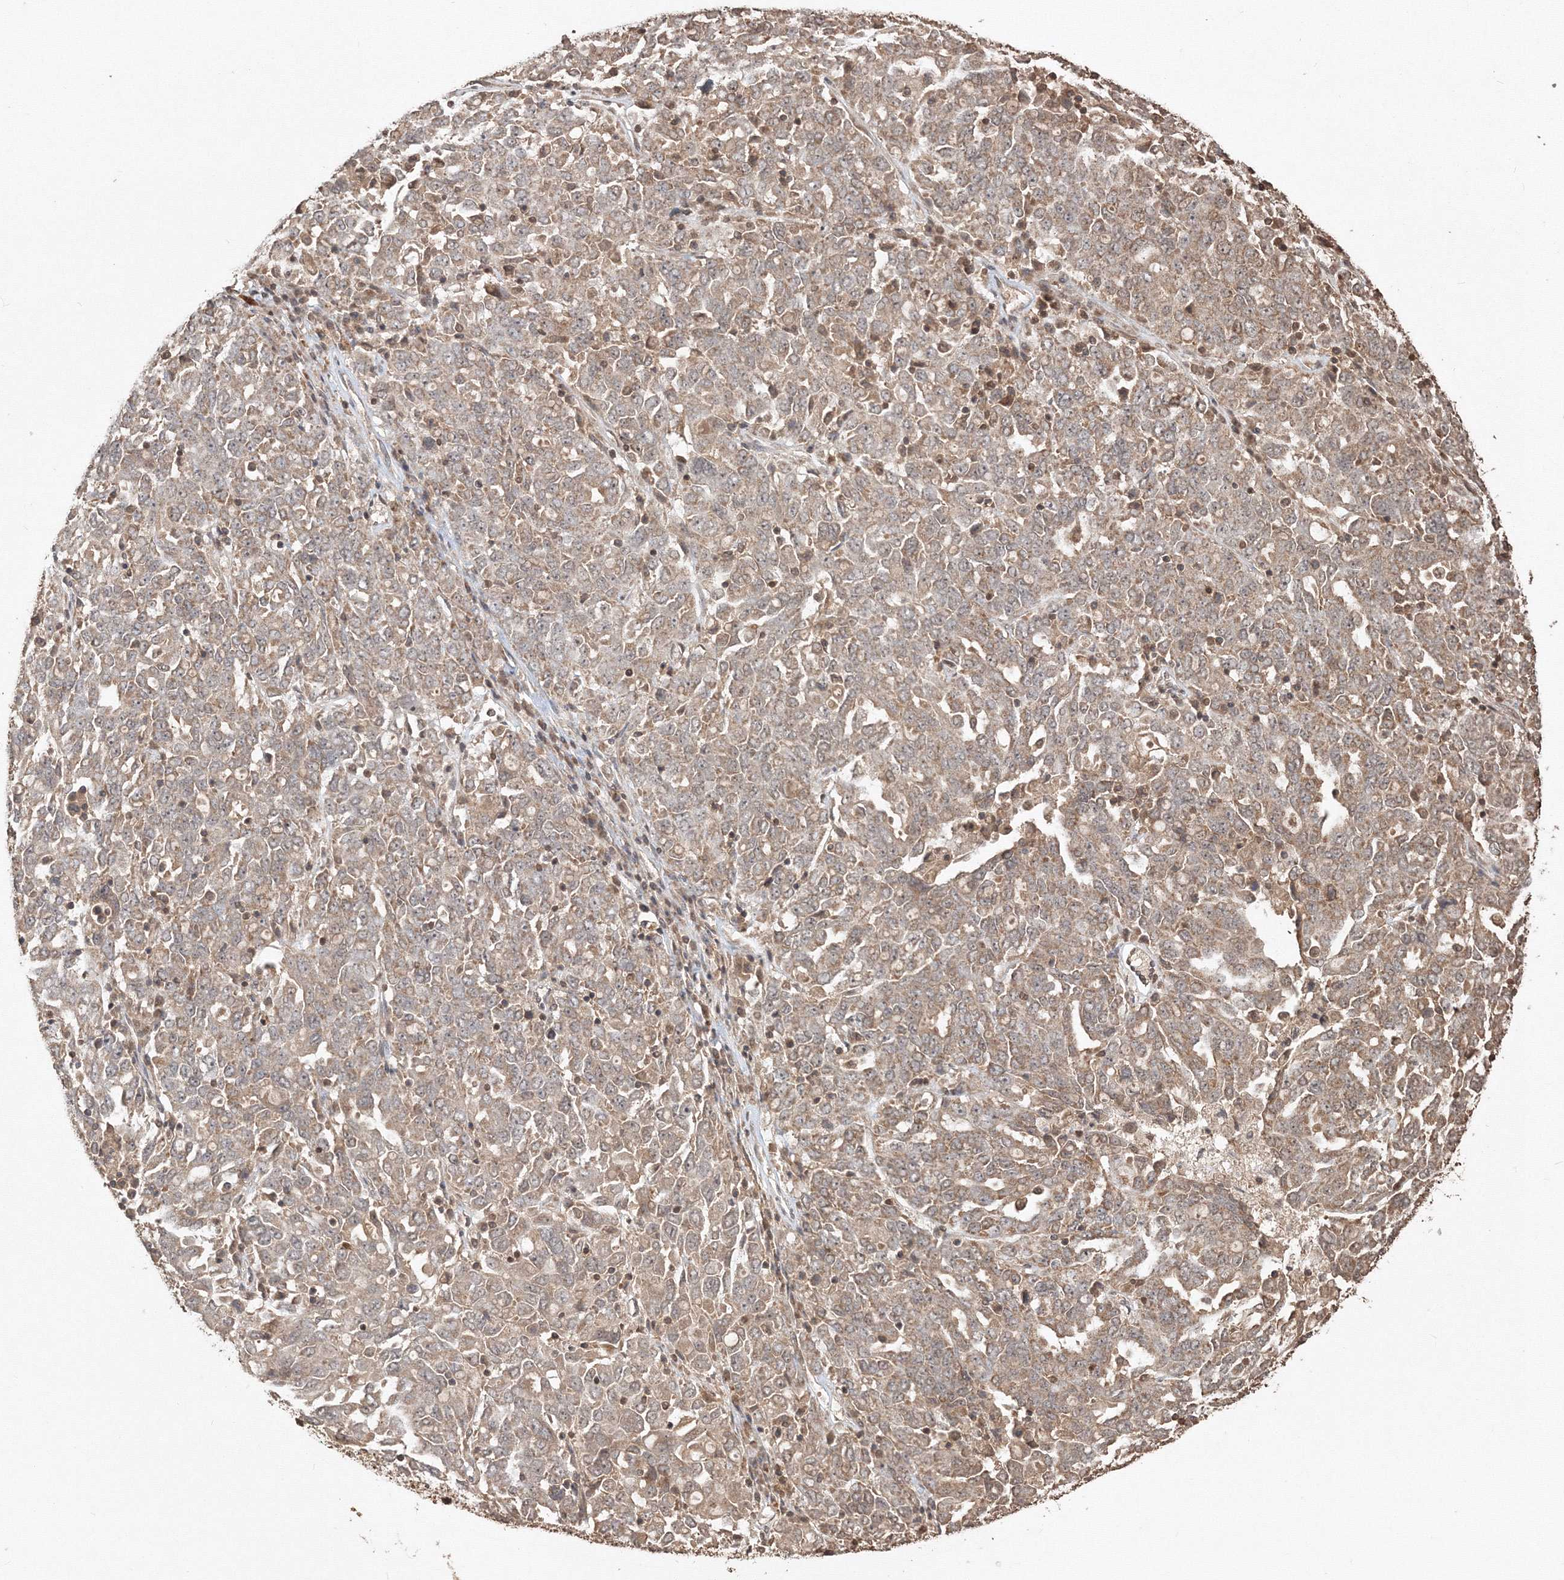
{"staining": {"intensity": "weak", "quantity": ">75%", "location": "cytoplasmic/membranous"}, "tissue": "ovarian cancer", "cell_type": "Tumor cells", "image_type": "cancer", "snomed": [{"axis": "morphology", "description": "Carcinoma, endometroid"}, {"axis": "topography", "description": "Ovary"}], "caption": "Ovarian endometroid carcinoma tissue exhibits weak cytoplasmic/membranous staining in about >75% of tumor cells", "gene": "CCDC122", "patient": {"sex": "female", "age": 62}}